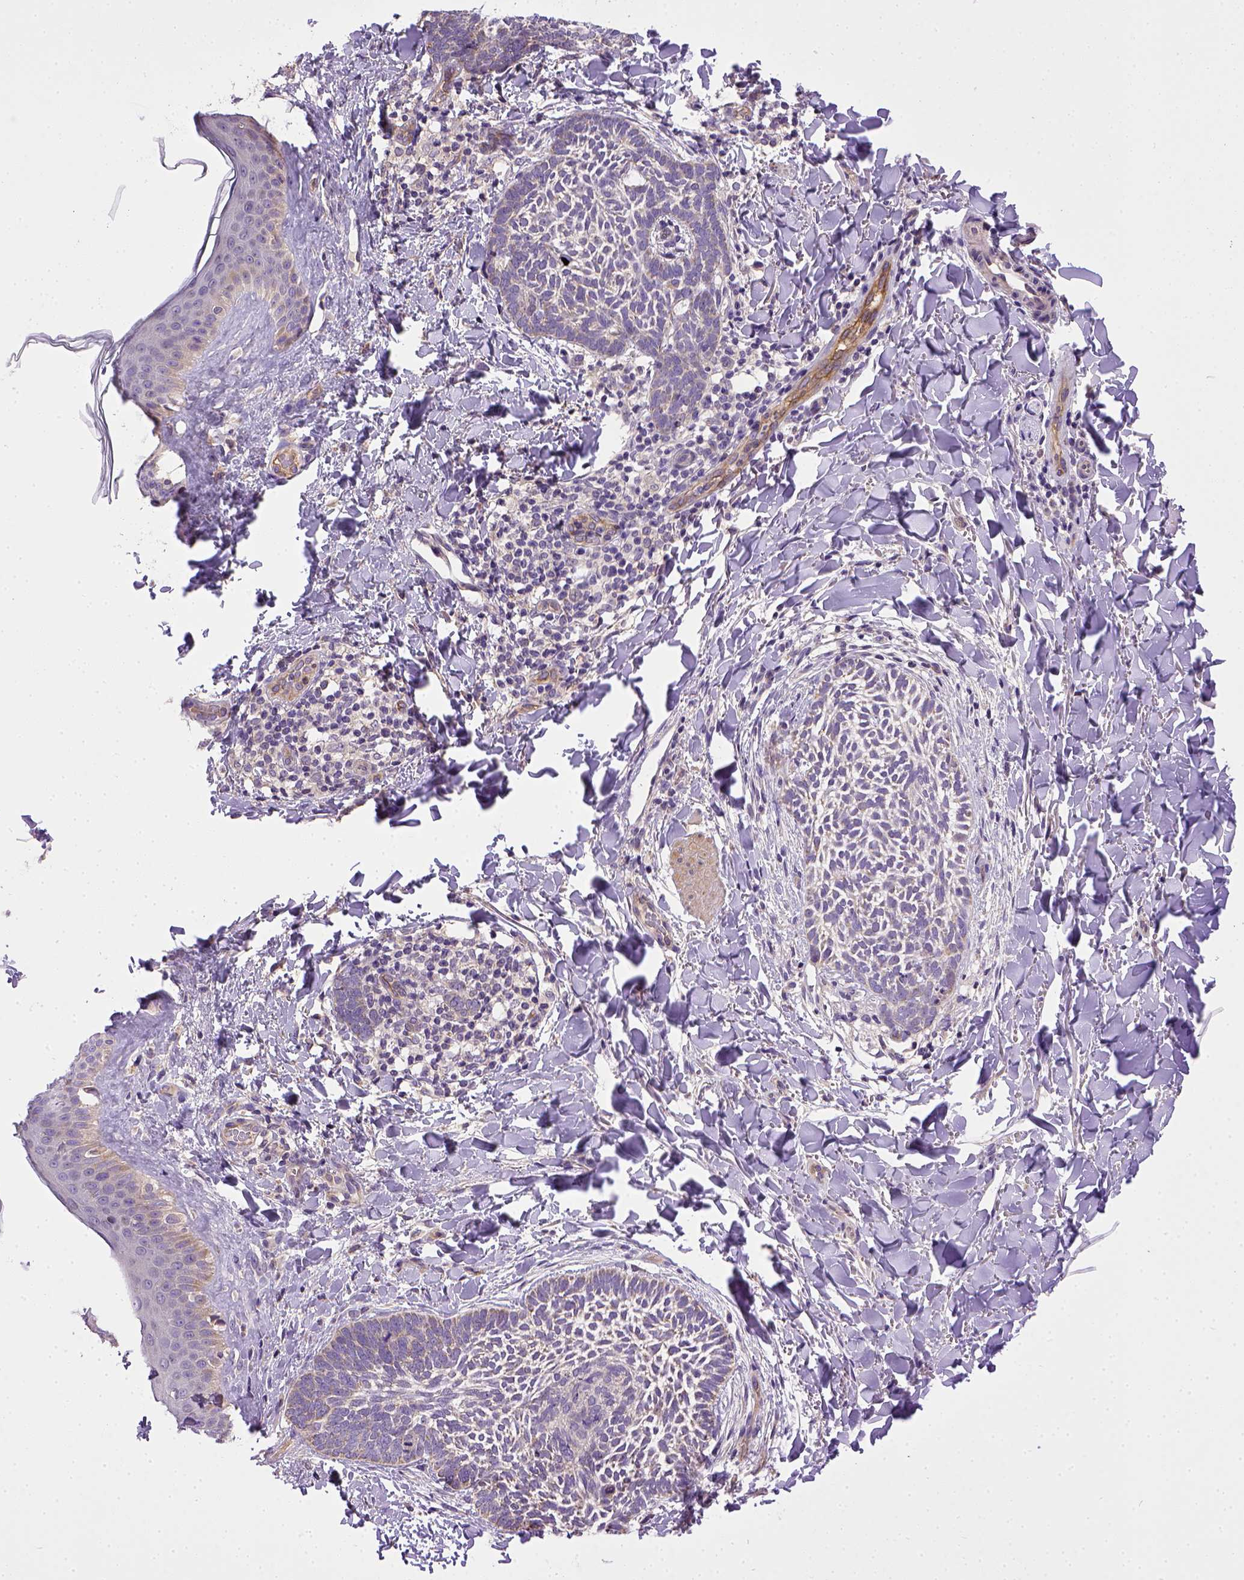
{"staining": {"intensity": "negative", "quantity": "none", "location": "none"}, "tissue": "skin cancer", "cell_type": "Tumor cells", "image_type": "cancer", "snomed": [{"axis": "morphology", "description": "Normal tissue, NOS"}, {"axis": "morphology", "description": "Basal cell carcinoma"}, {"axis": "topography", "description": "Skin"}], "caption": "IHC image of neoplastic tissue: human skin cancer (basal cell carcinoma) stained with DAB (3,3'-diaminobenzidine) shows no significant protein positivity in tumor cells.", "gene": "ENG", "patient": {"sex": "male", "age": 46}}